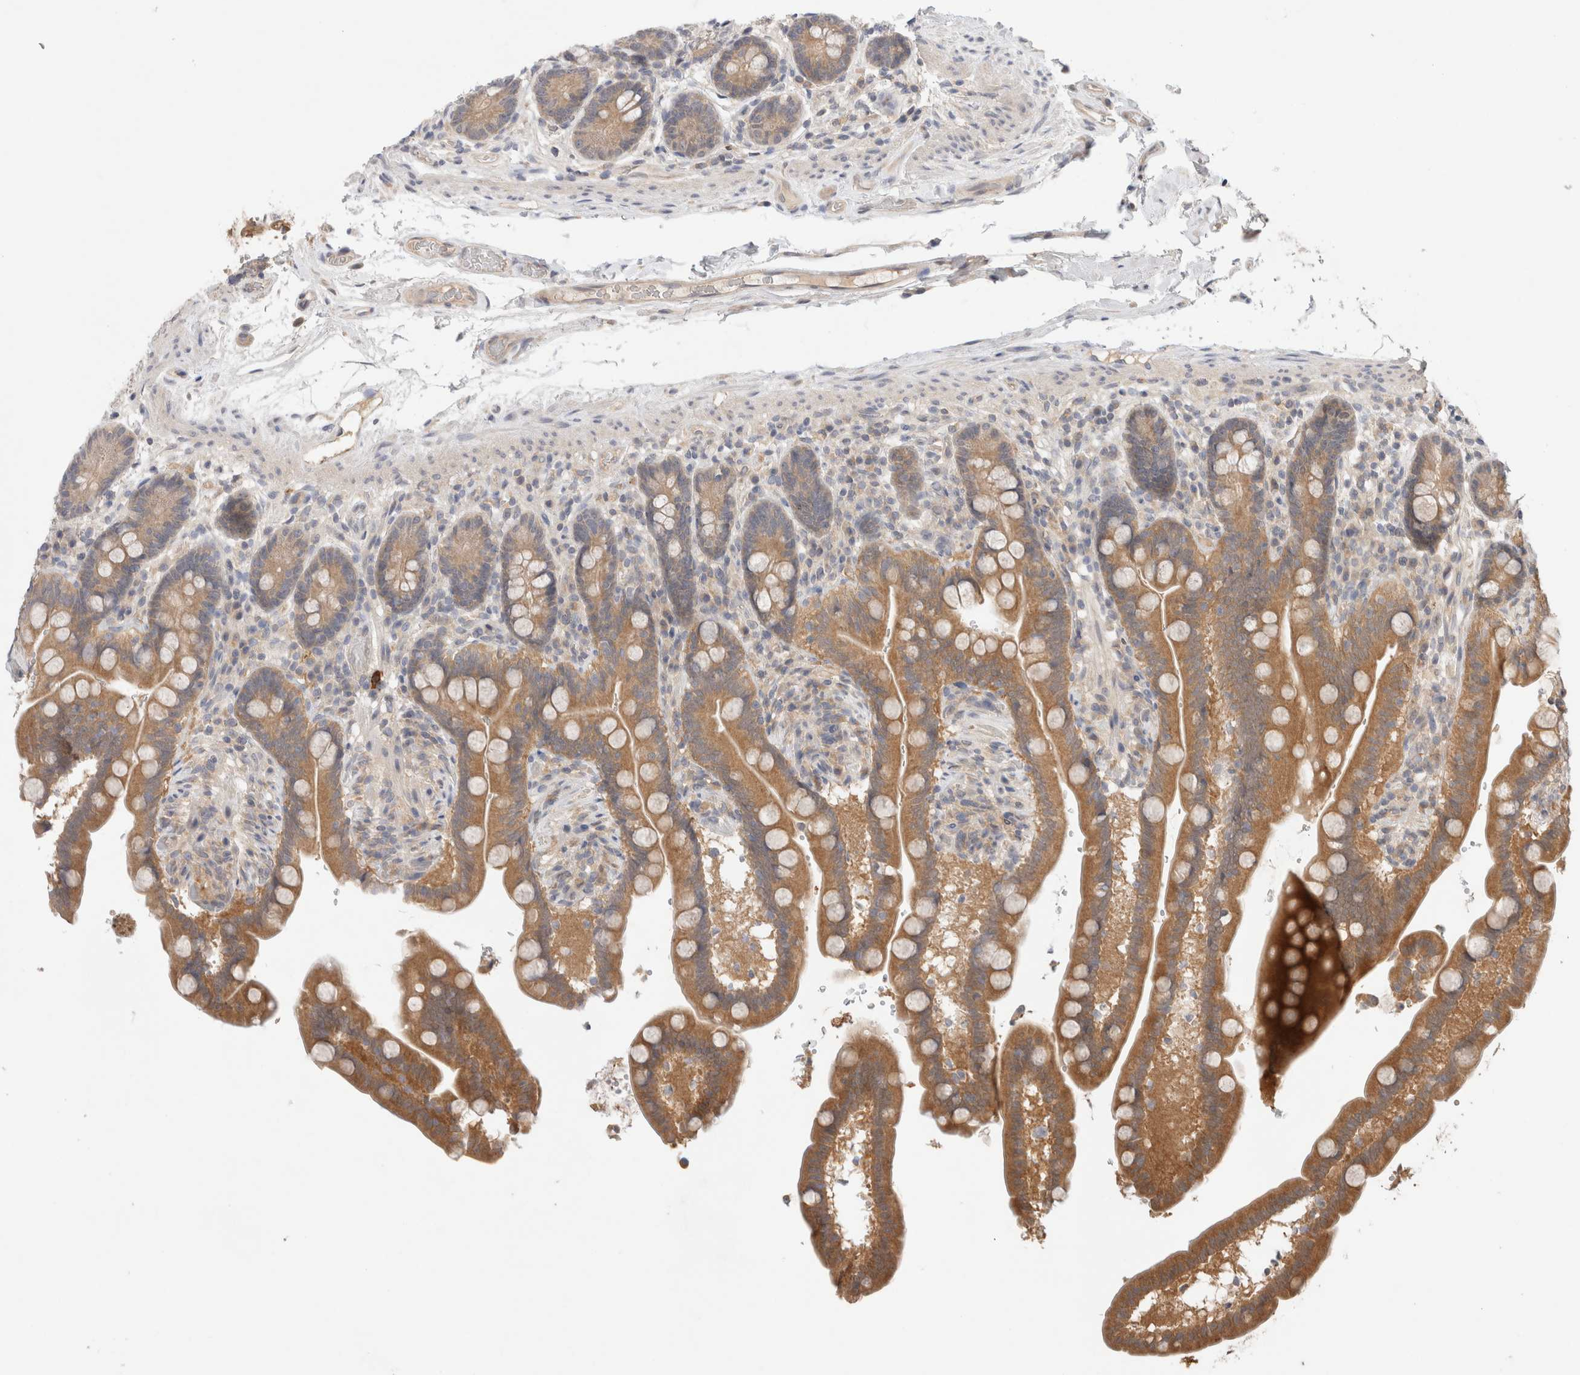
{"staining": {"intensity": "weak", "quantity": ">75%", "location": "cytoplasmic/membranous"}, "tissue": "colon", "cell_type": "Endothelial cells", "image_type": "normal", "snomed": [{"axis": "morphology", "description": "Normal tissue, NOS"}, {"axis": "topography", "description": "Smooth muscle"}, {"axis": "topography", "description": "Colon"}], "caption": "Benign colon reveals weak cytoplasmic/membranous staining in about >75% of endothelial cells, visualized by immunohistochemistry. The protein is shown in brown color, while the nuclei are stained blue.", "gene": "SGK1", "patient": {"sex": "male", "age": 73}}